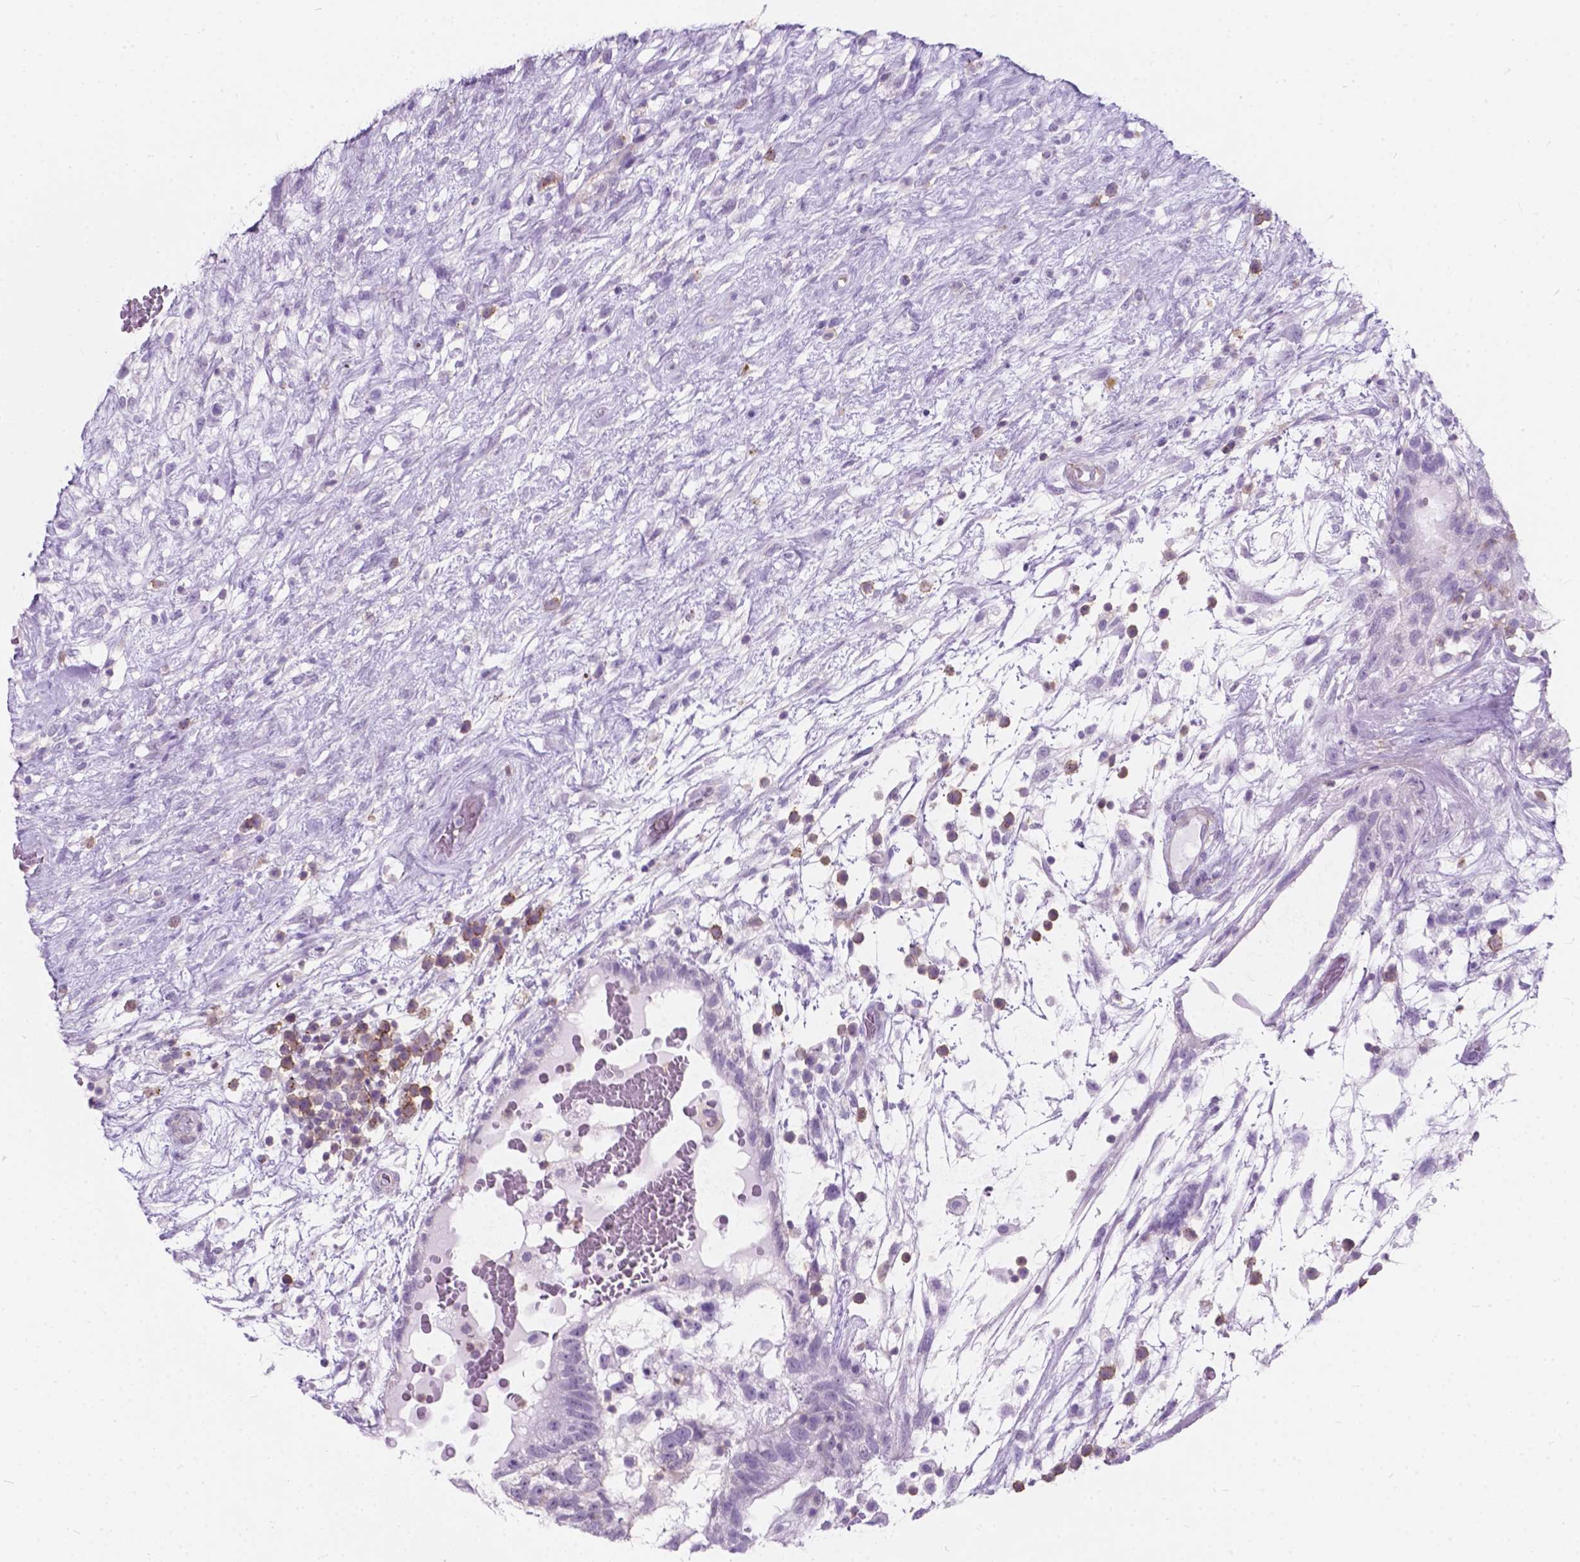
{"staining": {"intensity": "negative", "quantity": "none", "location": "none"}, "tissue": "testis cancer", "cell_type": "Tumor cells", "image_type": "cancer", "snomed": [{"axis": "morphology", "description": "Normal tissue, NOS"}, {"axis": "morphology", "description": "Carcinoma, Embryonal, NOS"}, {"axis": "topography", "description": "Testis"}], "caption": "Immunohistochemical staining of human testis cancer (embryonal carcinoma) reveals no significant positivity in tumor cells. (DAB IHC with hematoxylin counter stain).", "gene": "KIAA0040", "patient": {"sex": "male", "age": 32}}